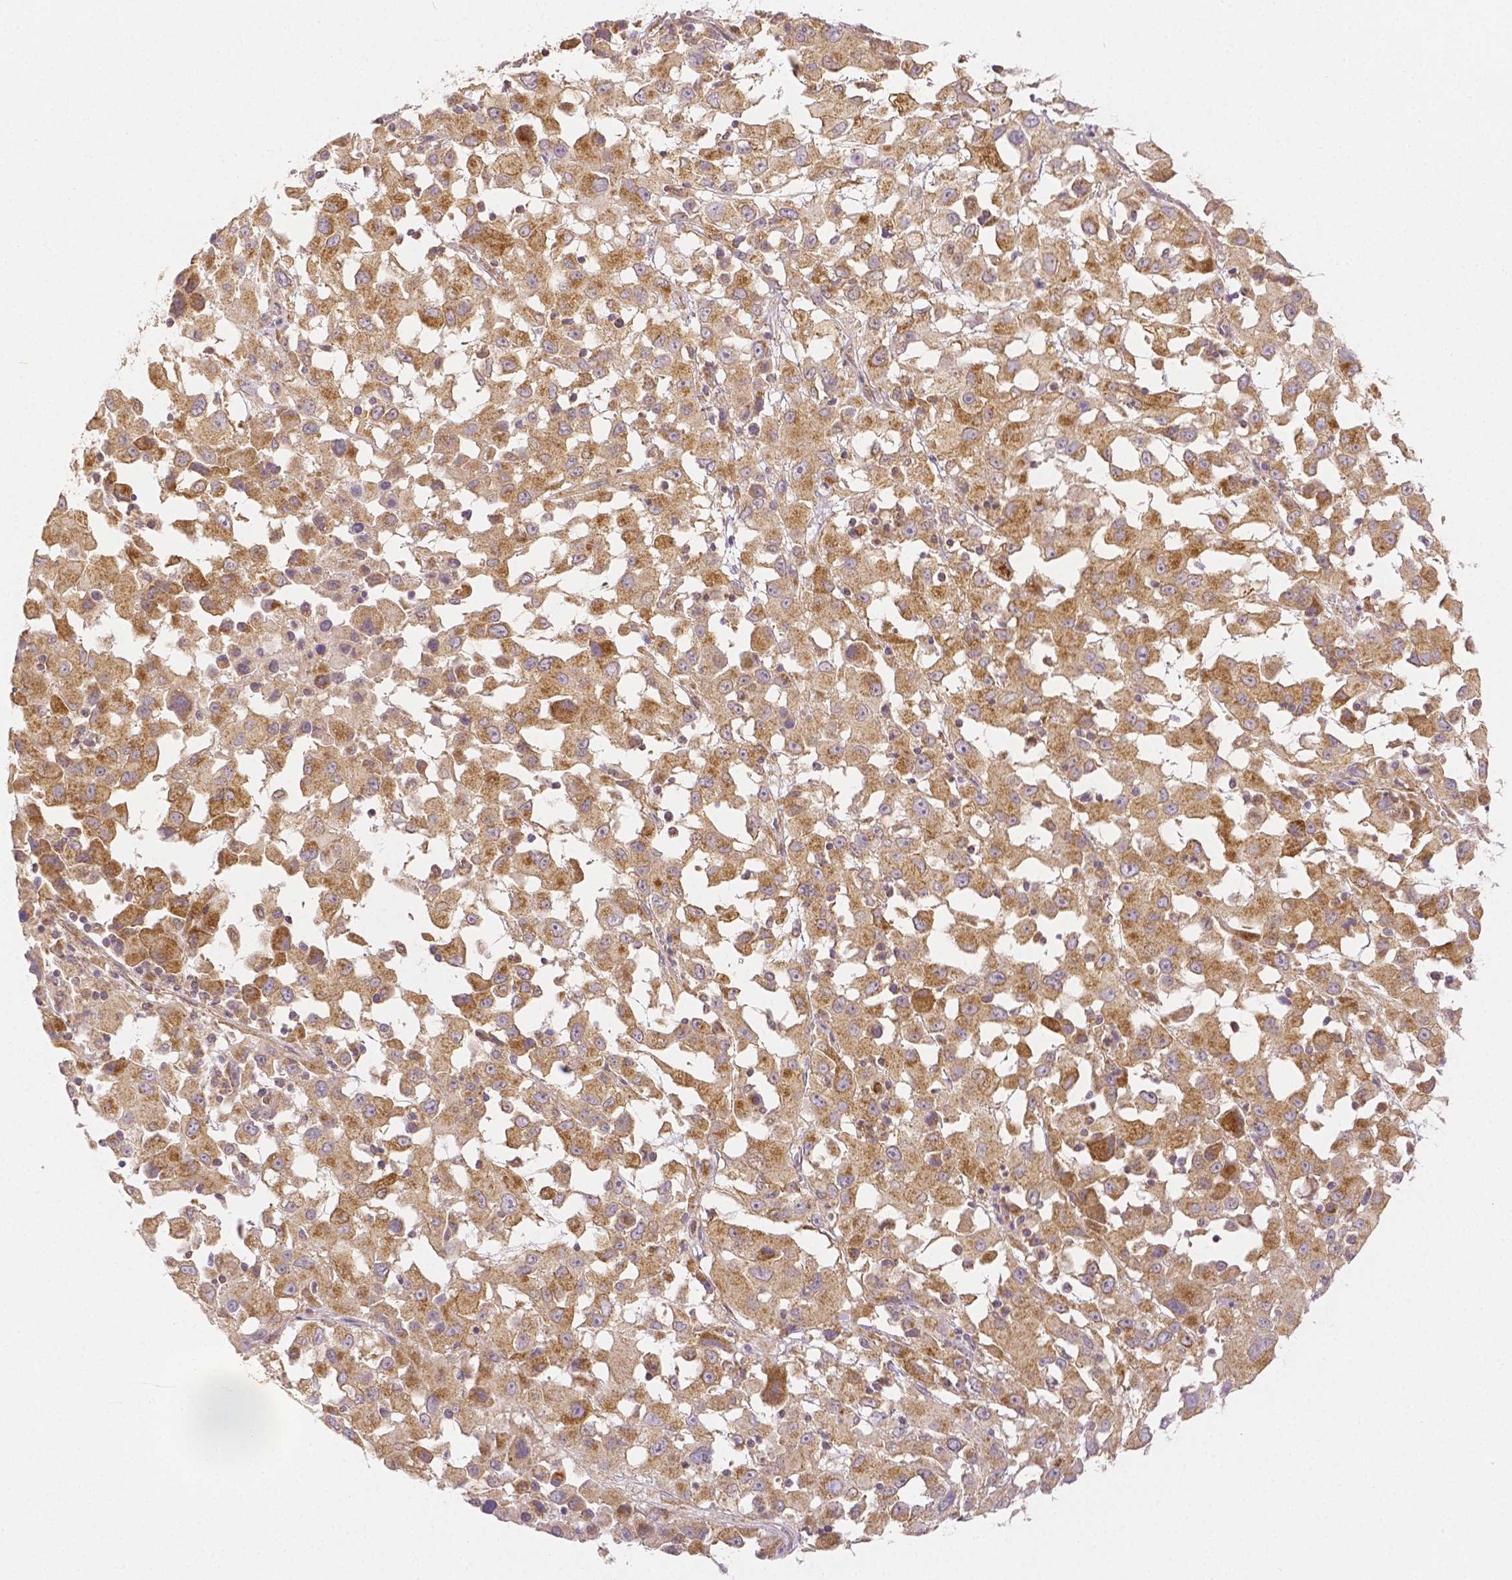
{"staining": {"intensity": "moderate", "quantity": ">75%", "location": "cytoplasmic/membranous"}, "tissue": "melanoma", "cell_type": "Tumor cells", "image_type": "cancer", "snomed": [{"axis": "morphology", "description": "Malignant melanoma, Metastatic site"}, {"axis": "topography", "description": "Soft tissue"}], "caption": "IHC histopathology image of neoplastic tissue: malignant melanoma (metastatic site) stained using immunohistochemistry demonstrates medium levels of moderate protein expression localized specifically in the cytoplasmic/membranous of tumor cells, appearing as a cytoplasmic/membranous brown color.", "gene": "RHOT1", "patient": {"sex": "male", "age": 50}}